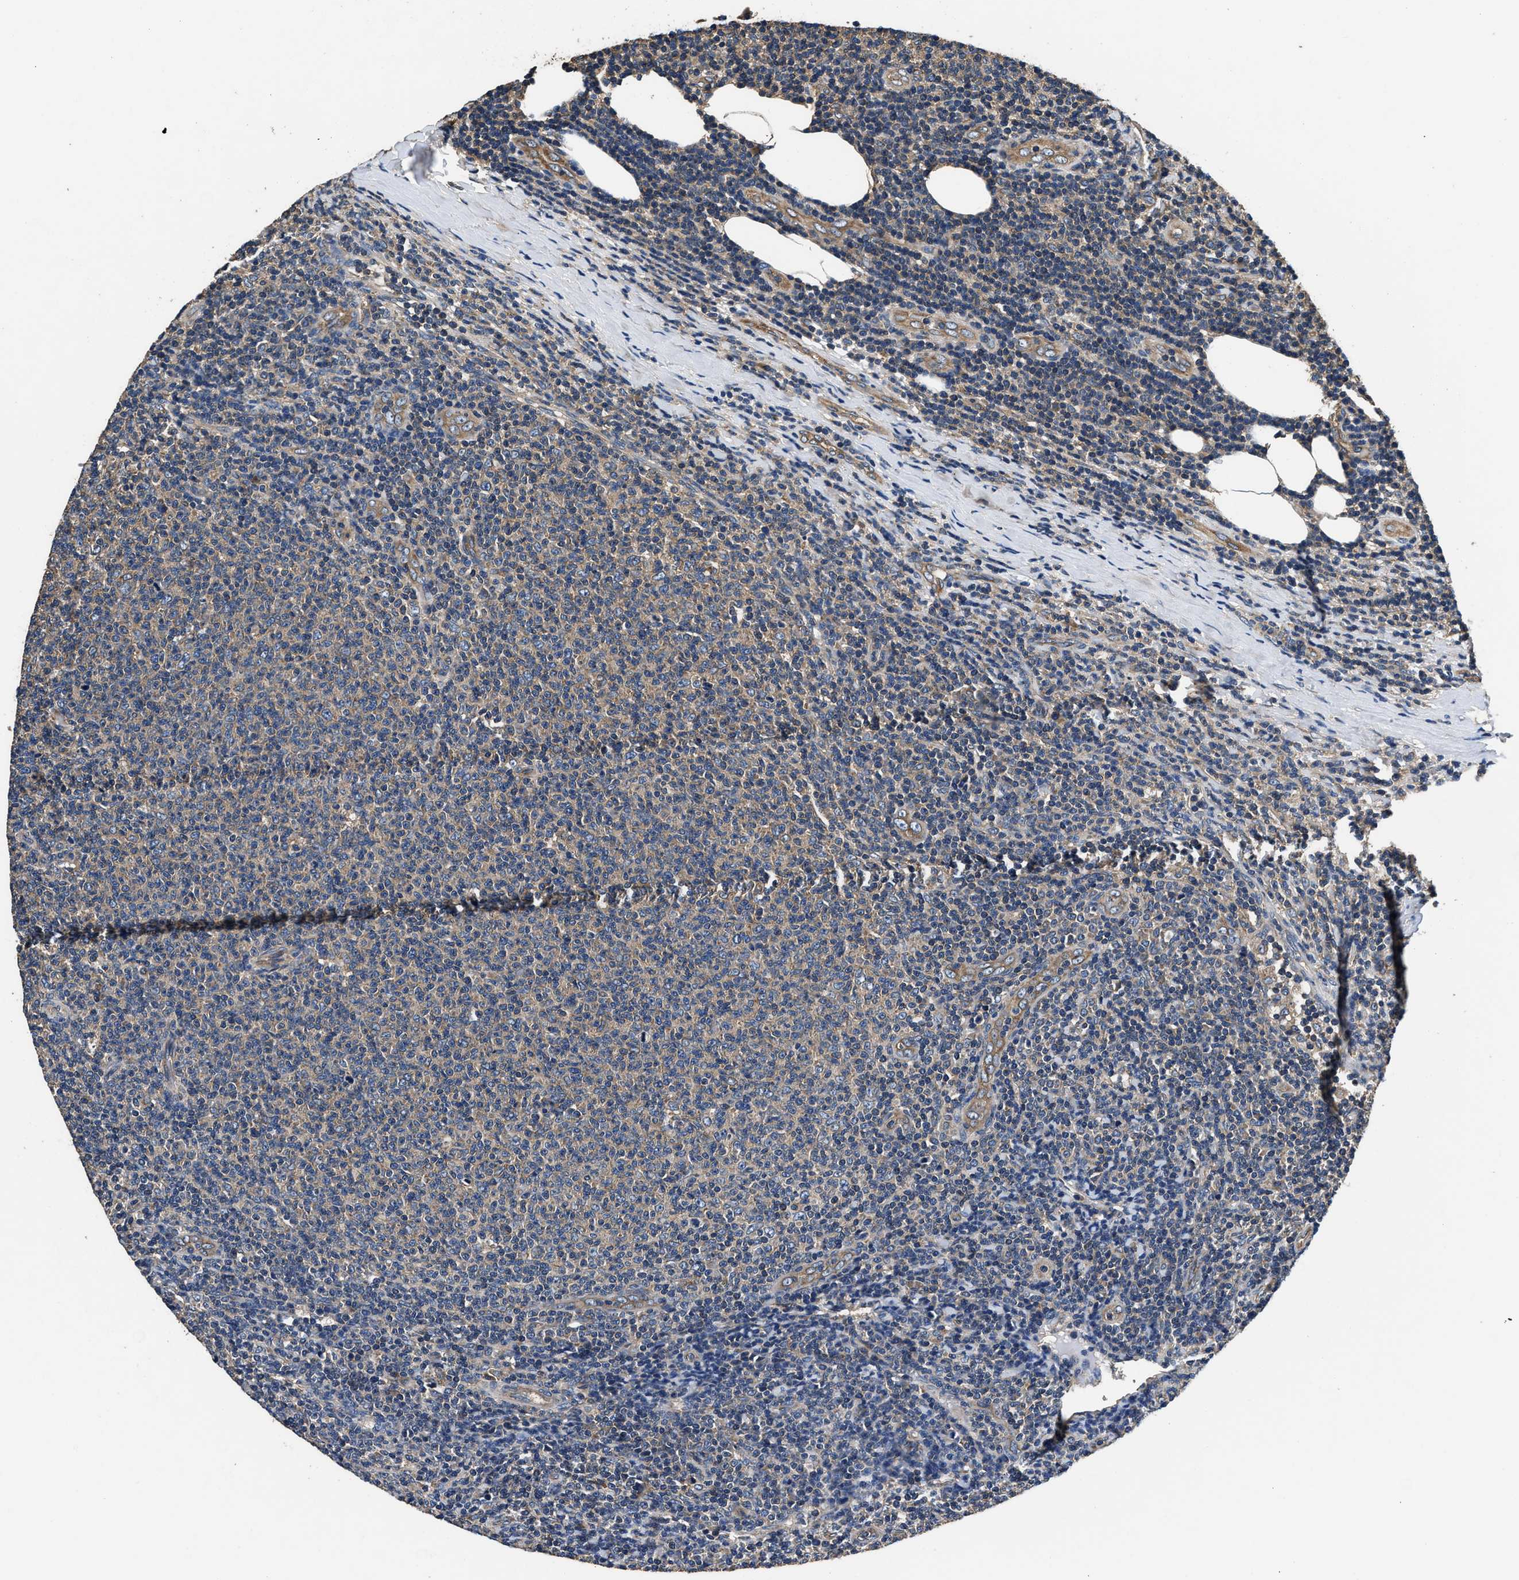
{"staining": {"intensity": "weak", "quantity": "<25%", "location": "cytoplasmic/membranous"}, "tissue": "lymphoma", "cell_type": "Tumor cells", "image_type": "cancer", "snomed": [{"axis": "morphology", "description": "Malignant lymphoma, non-Hodgkin's type, Low grade"}, {"axis": "topography", "description": "Lymph node"}], "caption": "This is a micrograph of IHC staining of lymphoma, which shows no positivity in tumor cells.", "gene": "DHRS7B", "patient": {"sex": "male", "age": 66}}